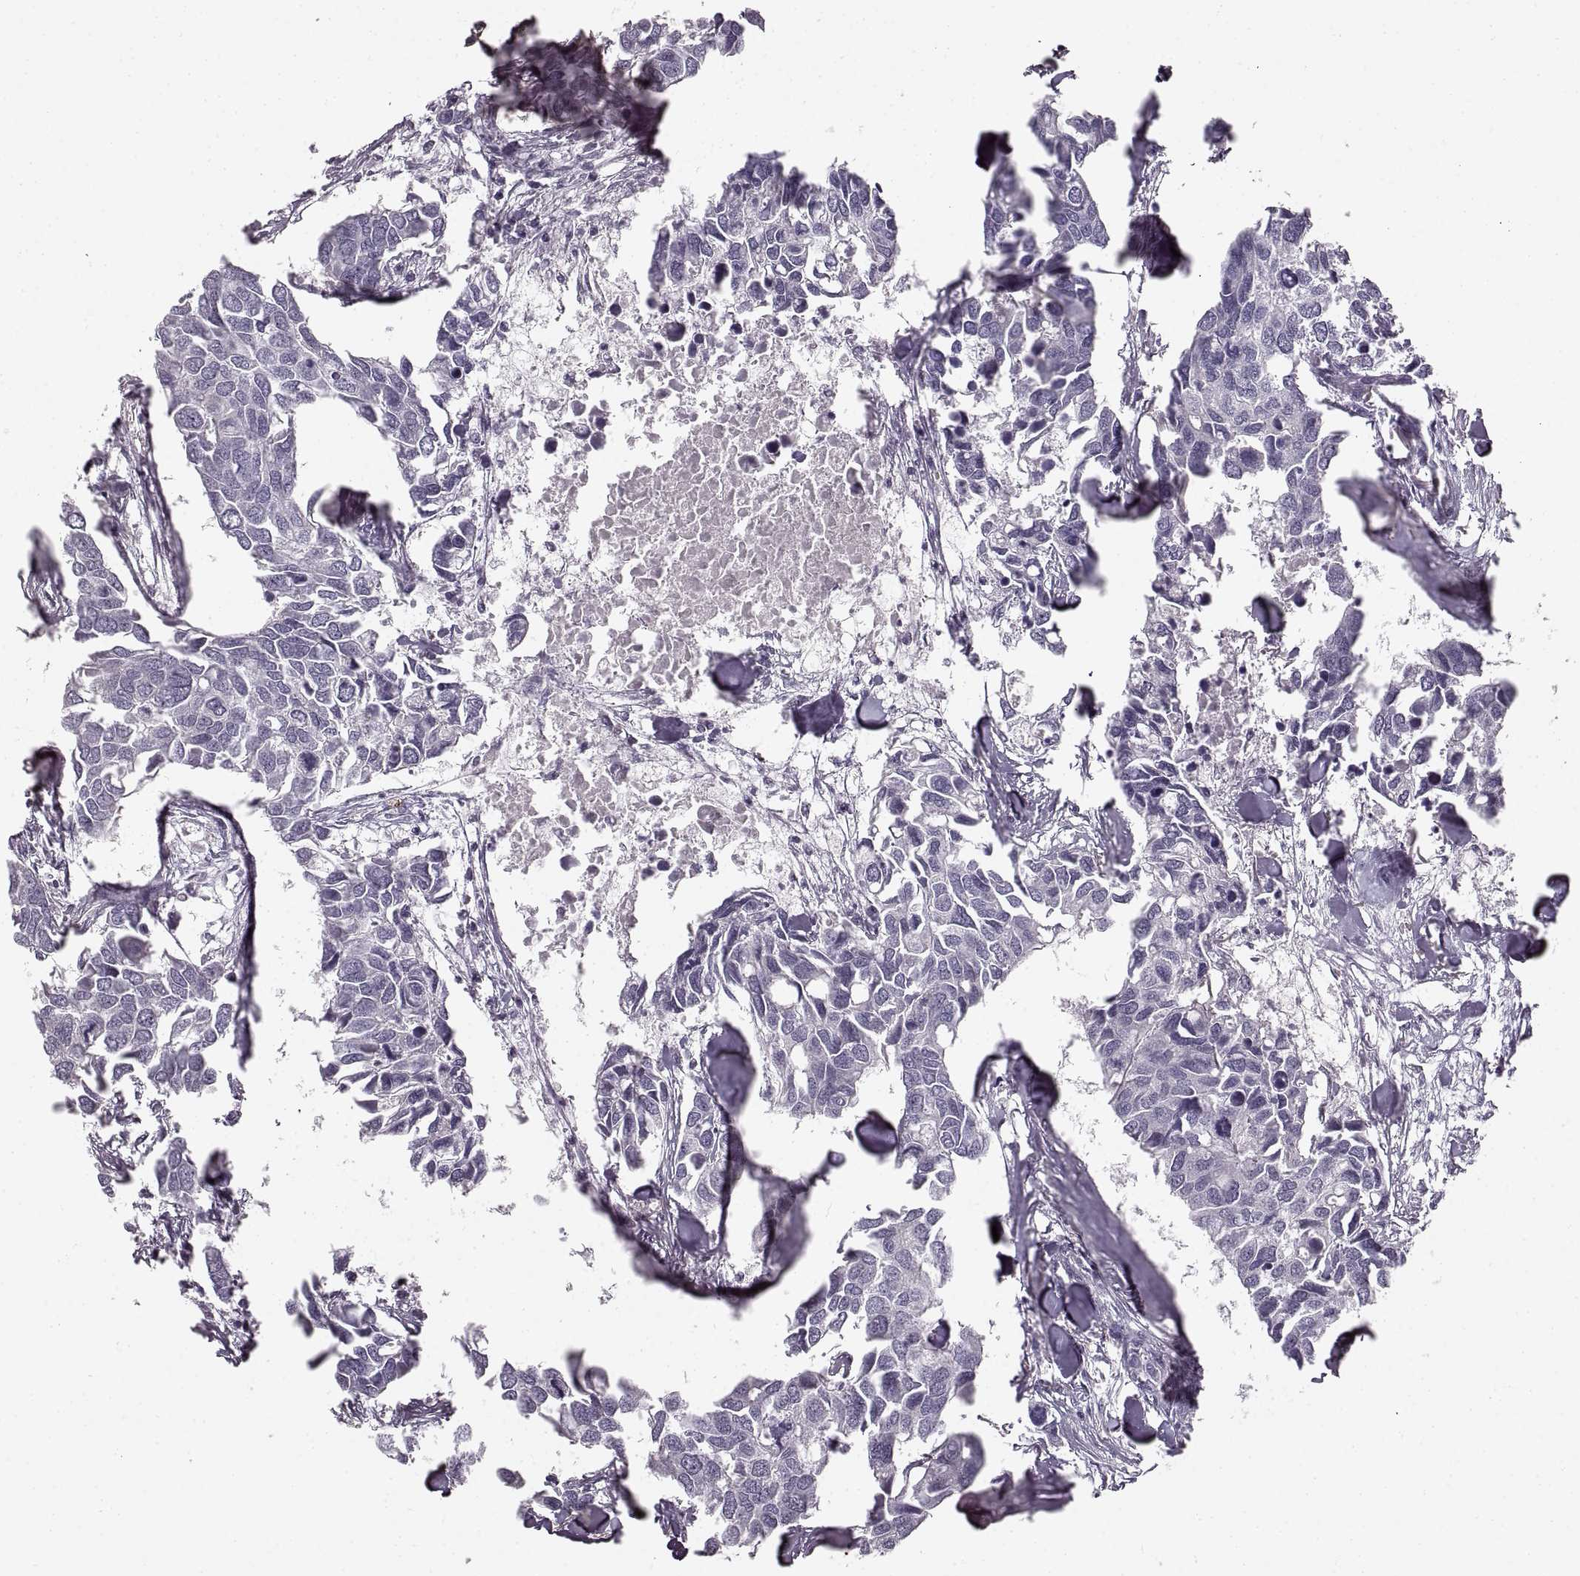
{"staining": {"intensity": "negative", "quantity": "none", "location": "none"}, "tissue": "breast cancer", "cell_type": "Tumor cells", "image_type": "cancer", "snomed": [{"axis": "morphology", "description": "Duct carcinoma"}, {"axis": "topography", "description": "Breast"}], "caption": "Immunohistochemical staining of human breast cancer demonstrates no significant expression in tumor cells.", "gene": "CNTN1", "patient": {"sex": "female", "age": 83}}